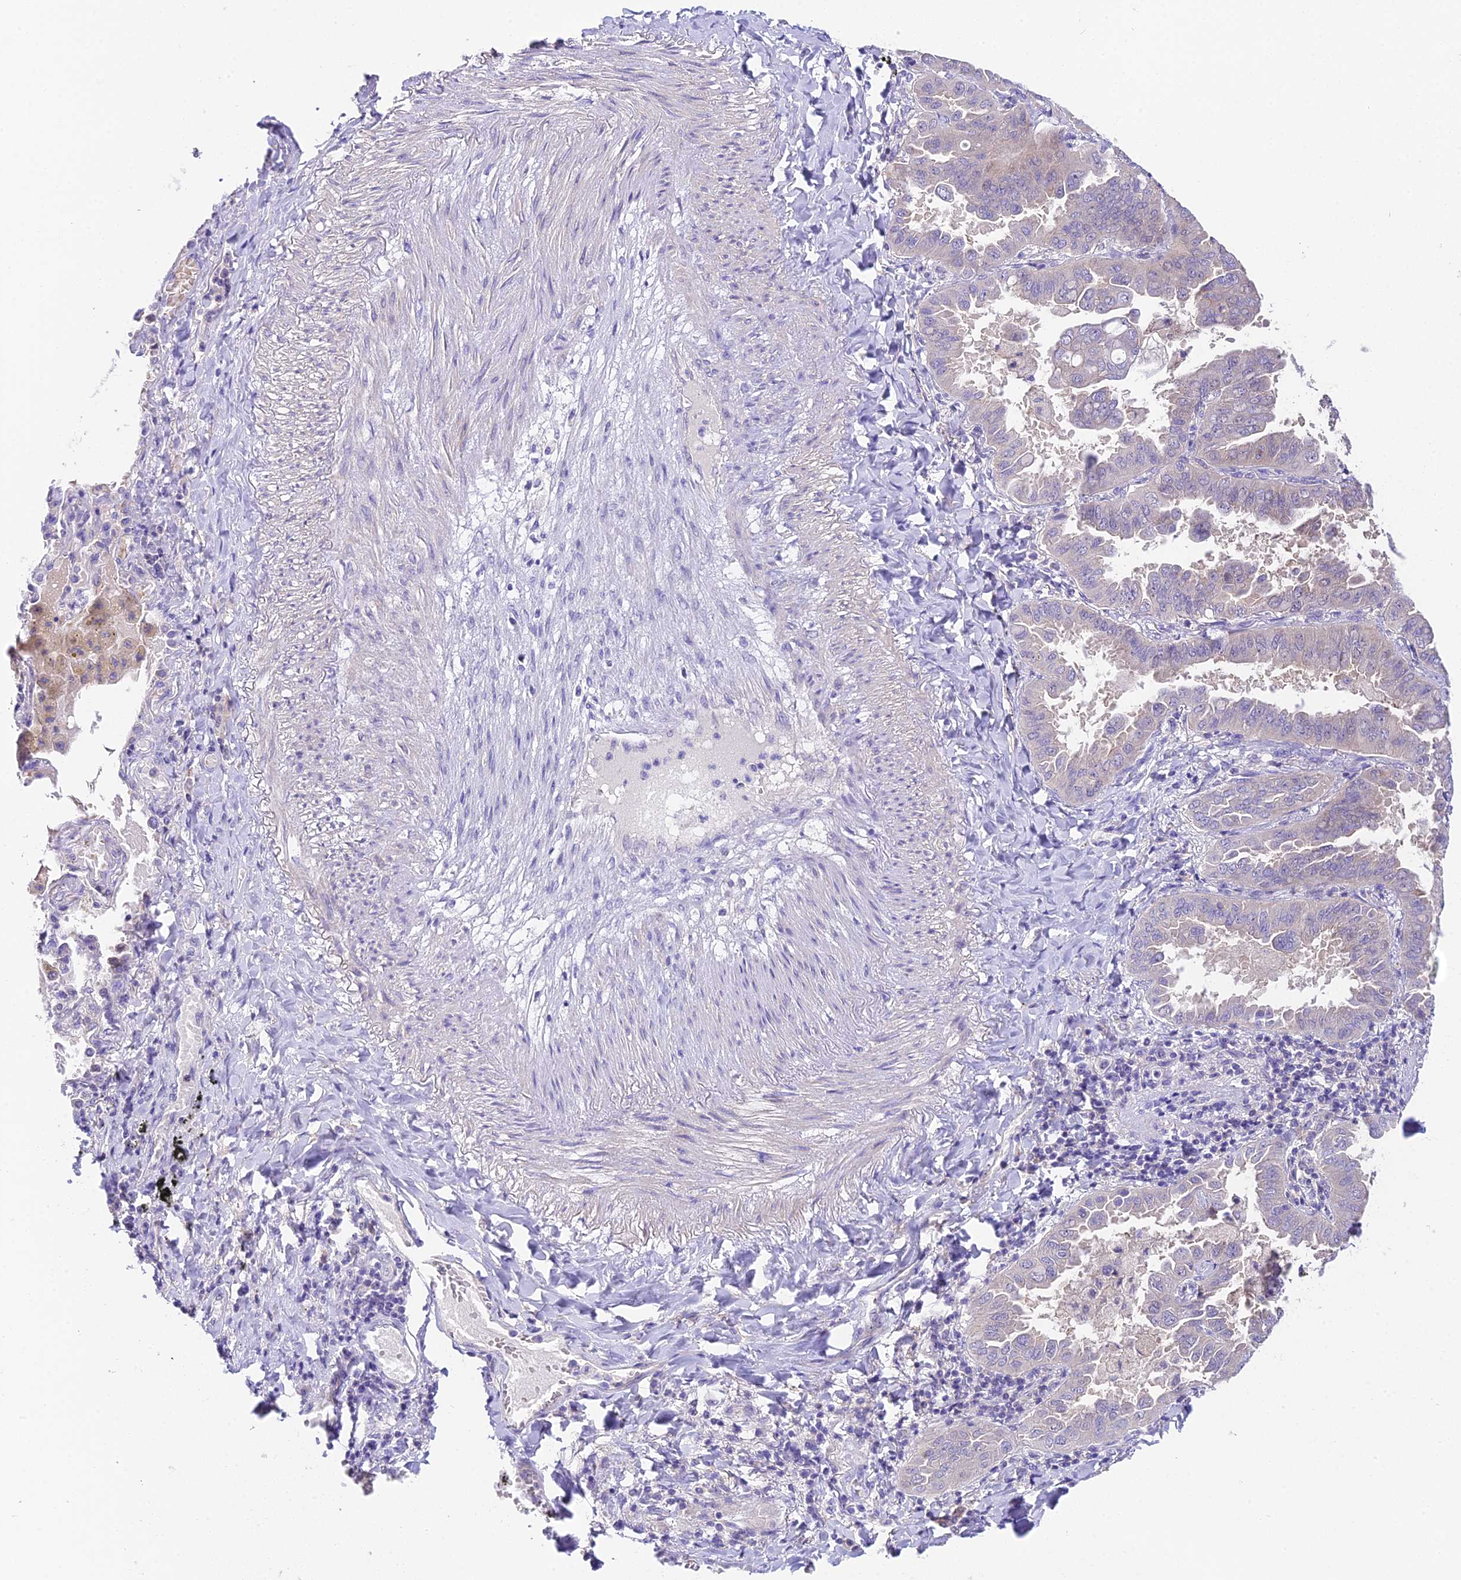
{"staining": {"intensity": "negative", "quantity": "none", "location": "none"}, "tissue": "lung cancer", "cell_type": "Tumor cells", "image_type": "cancer", "snomed": [{"axis": "morphology", "description": "Adenocarcinoma, NOS"}, {"axis": "topography", "description": "Lung"}], "caption": "Protein analysis of adenocarcinoma (lung) shows no significant staining in tumor cells.", "gene": "DUSP29", "patient": {"sex": "male", "age": 64}}